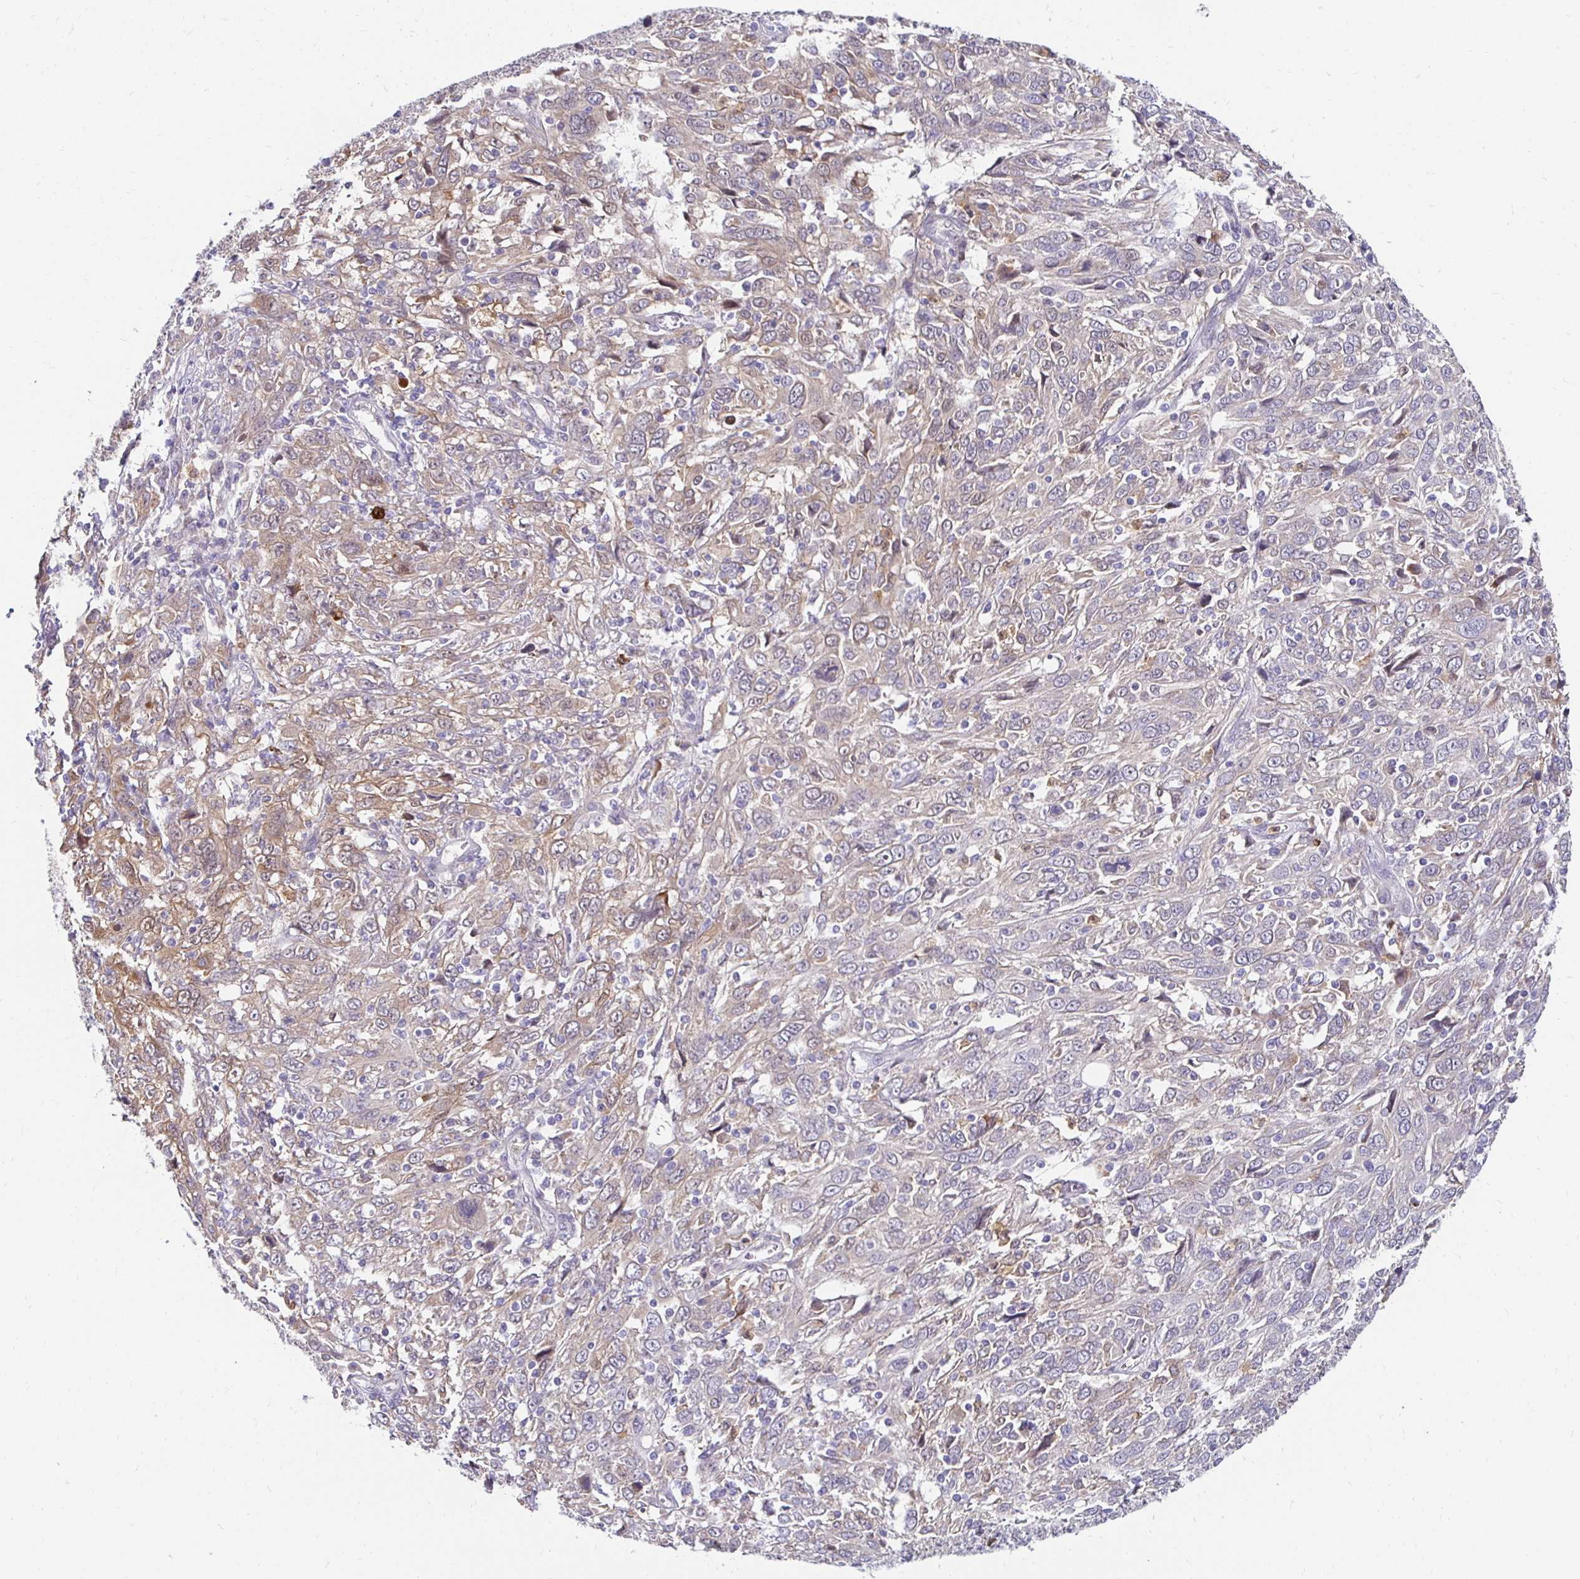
{"staining": {"intensity": "weak", "quantity": "<25%", "location": "cytoplasmic/membranous"}, "tissue": "cervical cancer", "cell_type": "Tumor cells", "image_type": "cancer", "snomed": [{"axis": "morphology", "description": "Squamous cell carcinoma, NOS"}, {"axis": "topography", "description": "Cervix"}], "caption": "Tumor cells show no significant positivity in cervical cancer (squamous cell carcinoma).", "gene": "PADI2", "patient": {"sex": "female", "age": 46}}